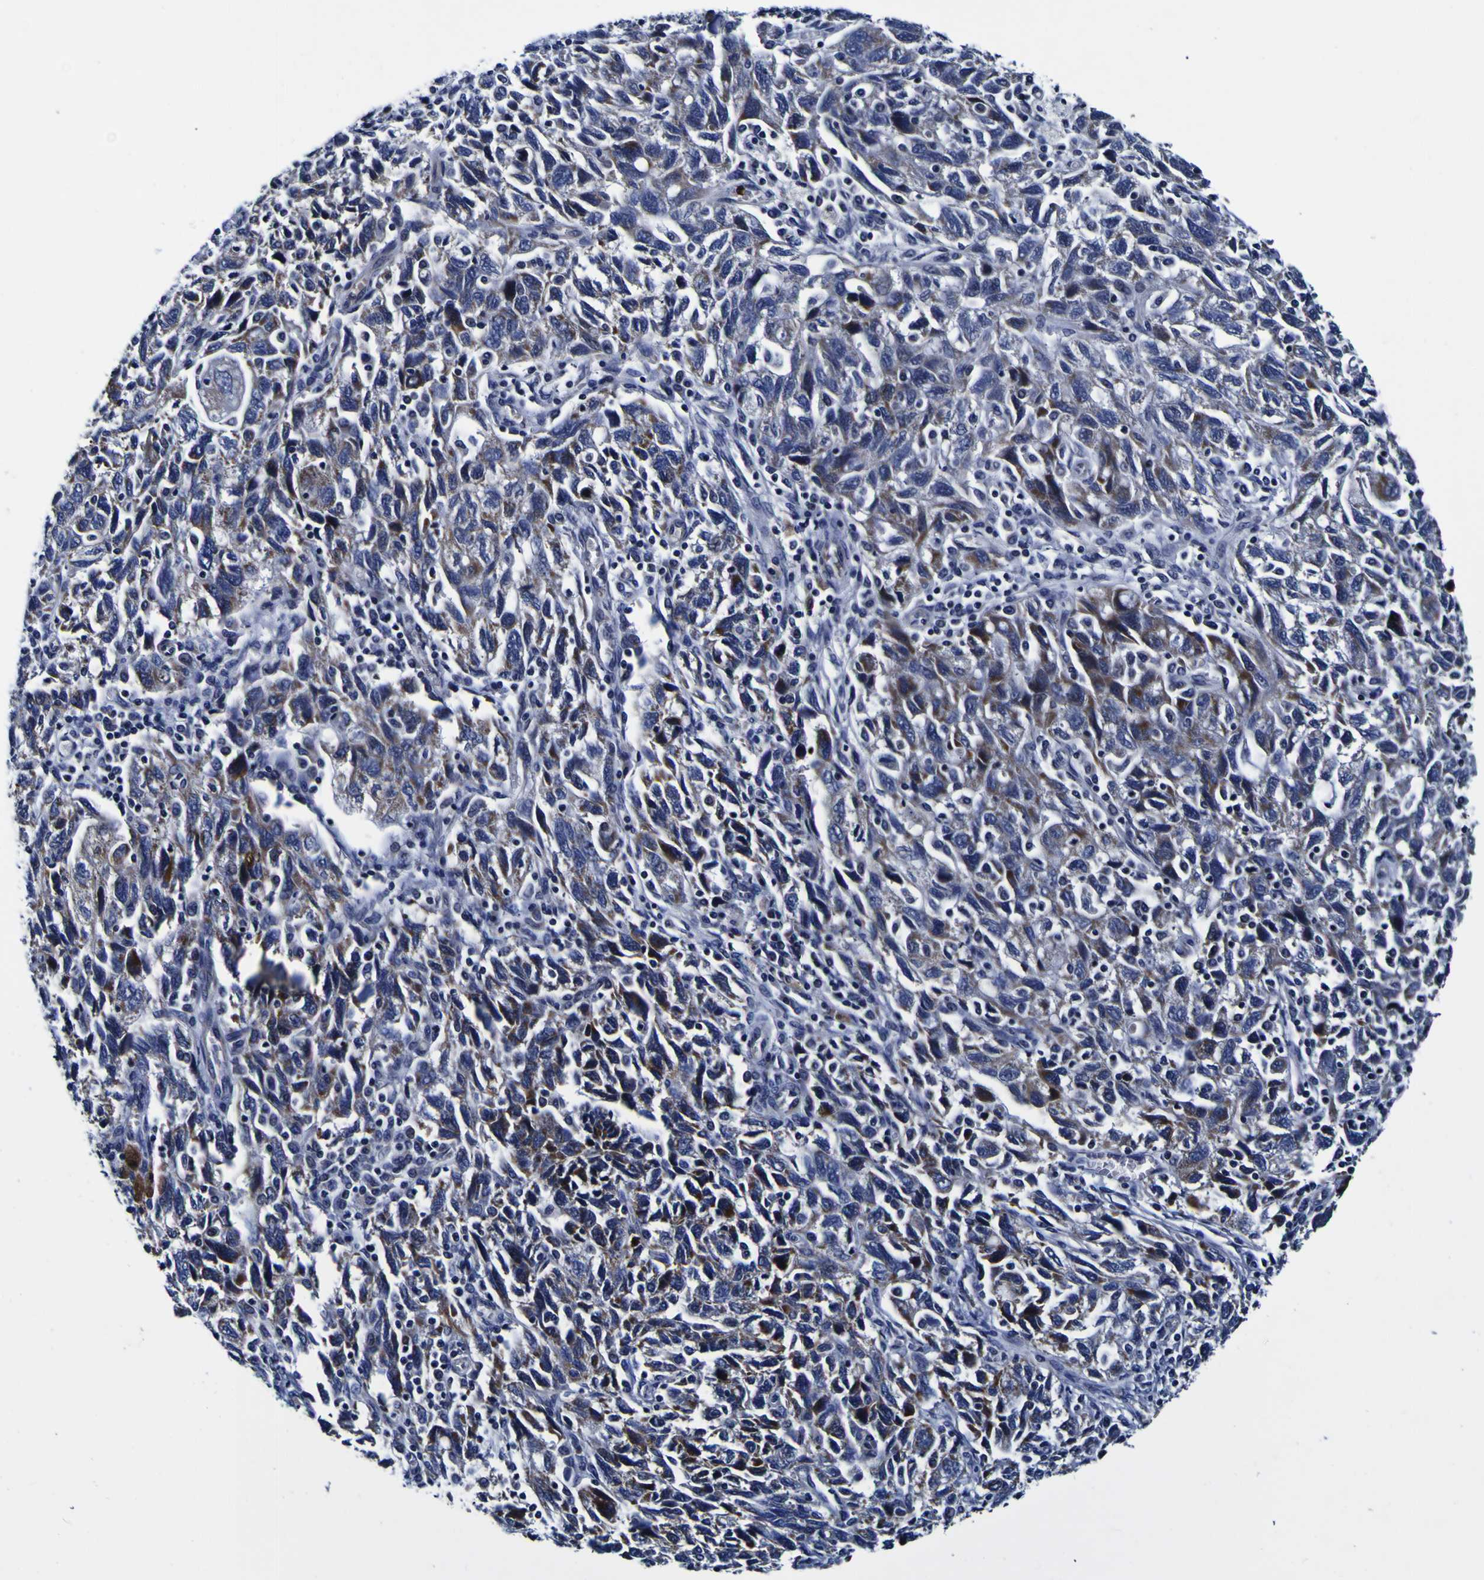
{"staining": {"intensity": "moderate", "quantity": "<25%", "location": "cytoplasmic/membranous"}, "tissue": "ovarian cancer", "cell_type": "Tumor cells", "image_type": "cancer", "snomed": [{"axis": "morphology", "description": "Carcinoma, NOS"}, {"axis": "morphology", "description": "Cystadenocarcinoma, serous, NOS"}, {"axis": "topography", "description": "Ovary"}], "caption": "A brown stain shows moderate cytoplasmic/membranous staining of a protein in human ovarian cancer tumor cells.", "gene": "PDLIM4", "patient": {"sex": "female", "age": 69}}